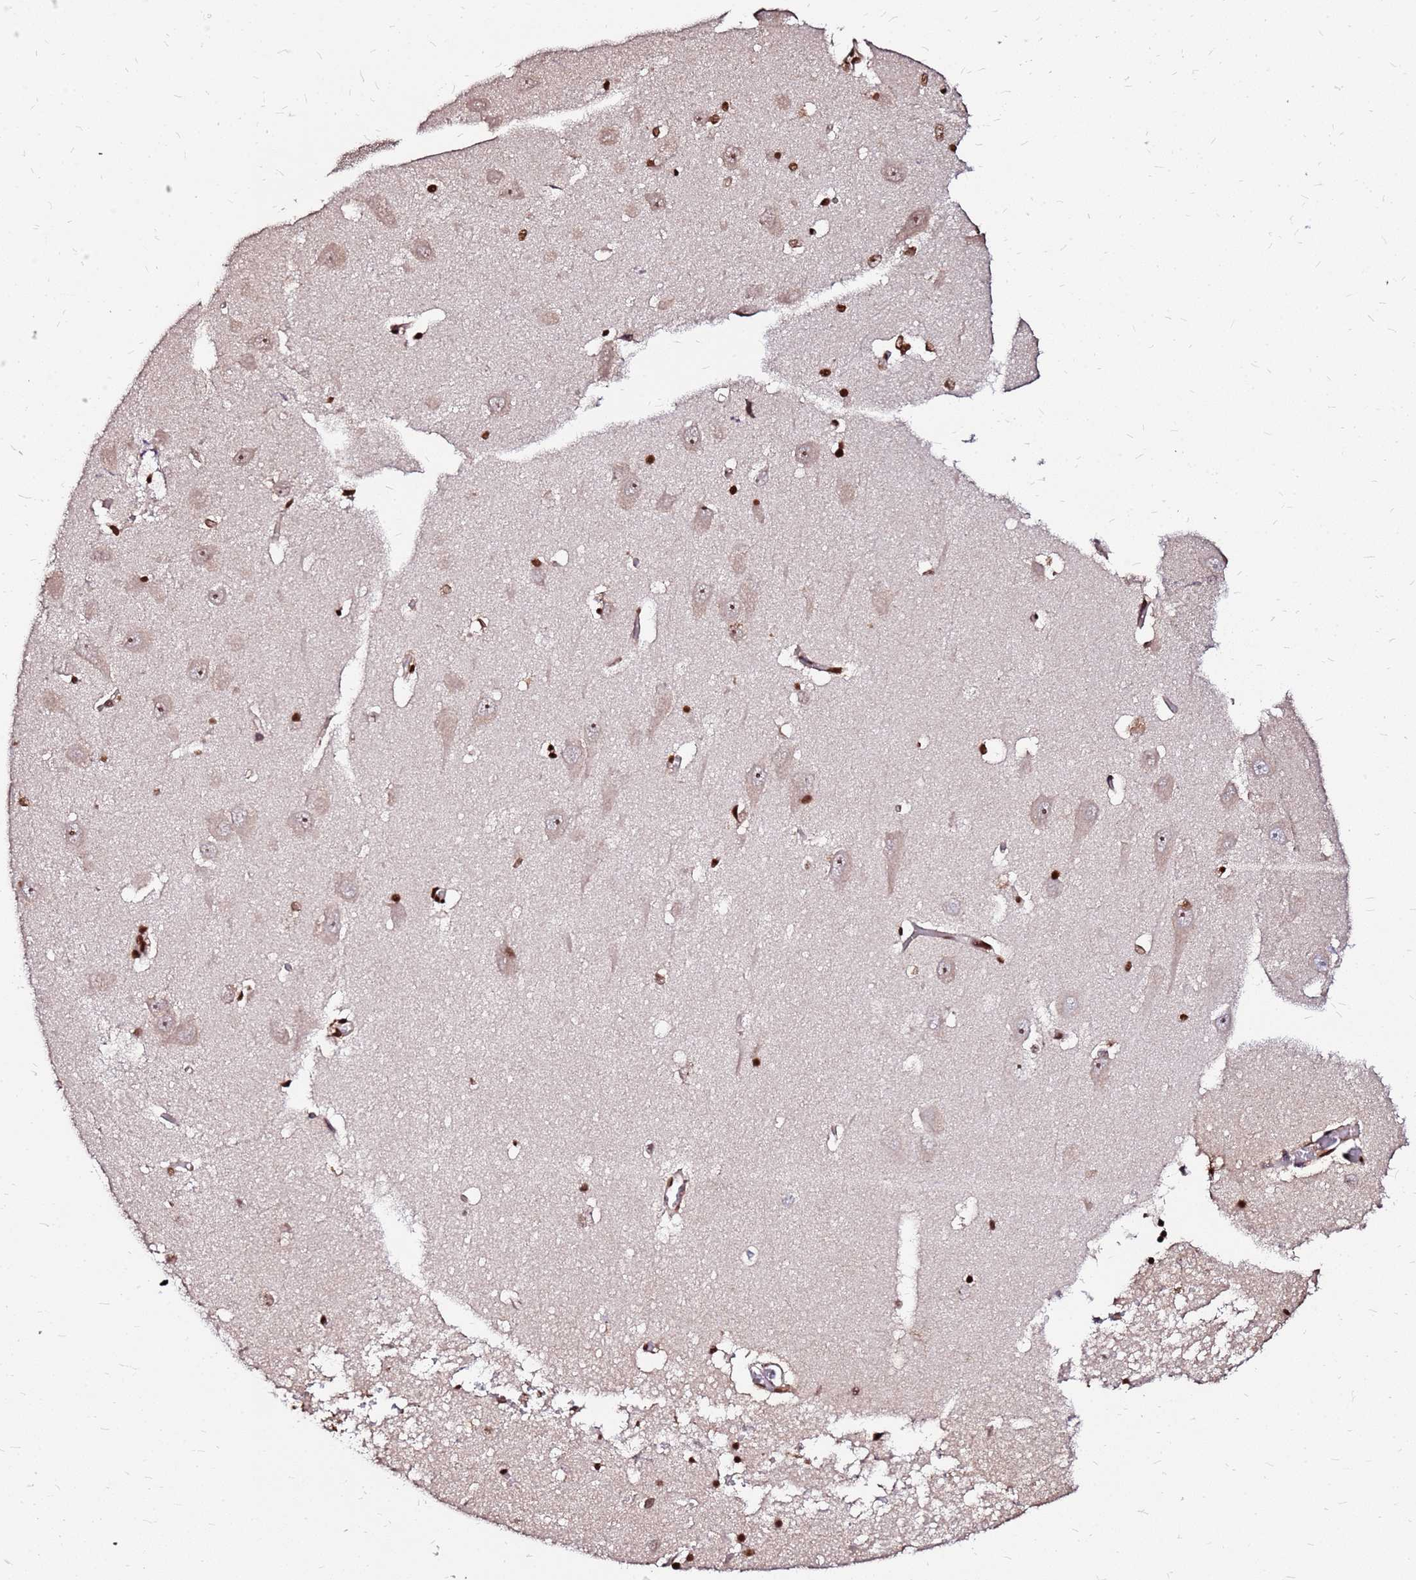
{"staining": {"intensity": "strong", "quantity": "25%-75%", "location": "nuclear"}, "tissue": "hippocampus", "cell_type": "Glial cells", "image_type": "normal", "snomed": [{"axis": "morphology", "description": "Normal tissue, NOS"}, {"axis": "topography", "description": "Hippocampus"}], "caption": "Immunohistochemistry (IHC) photomicrograph of unremarkable hippocampus stained for a protein (brown), which reveals high levels of strong nuclear positivity in approximately 25%-75% of glial cells.", "gene": "ARHGEF35", "patient": {"sex": "male", "age": 70}}